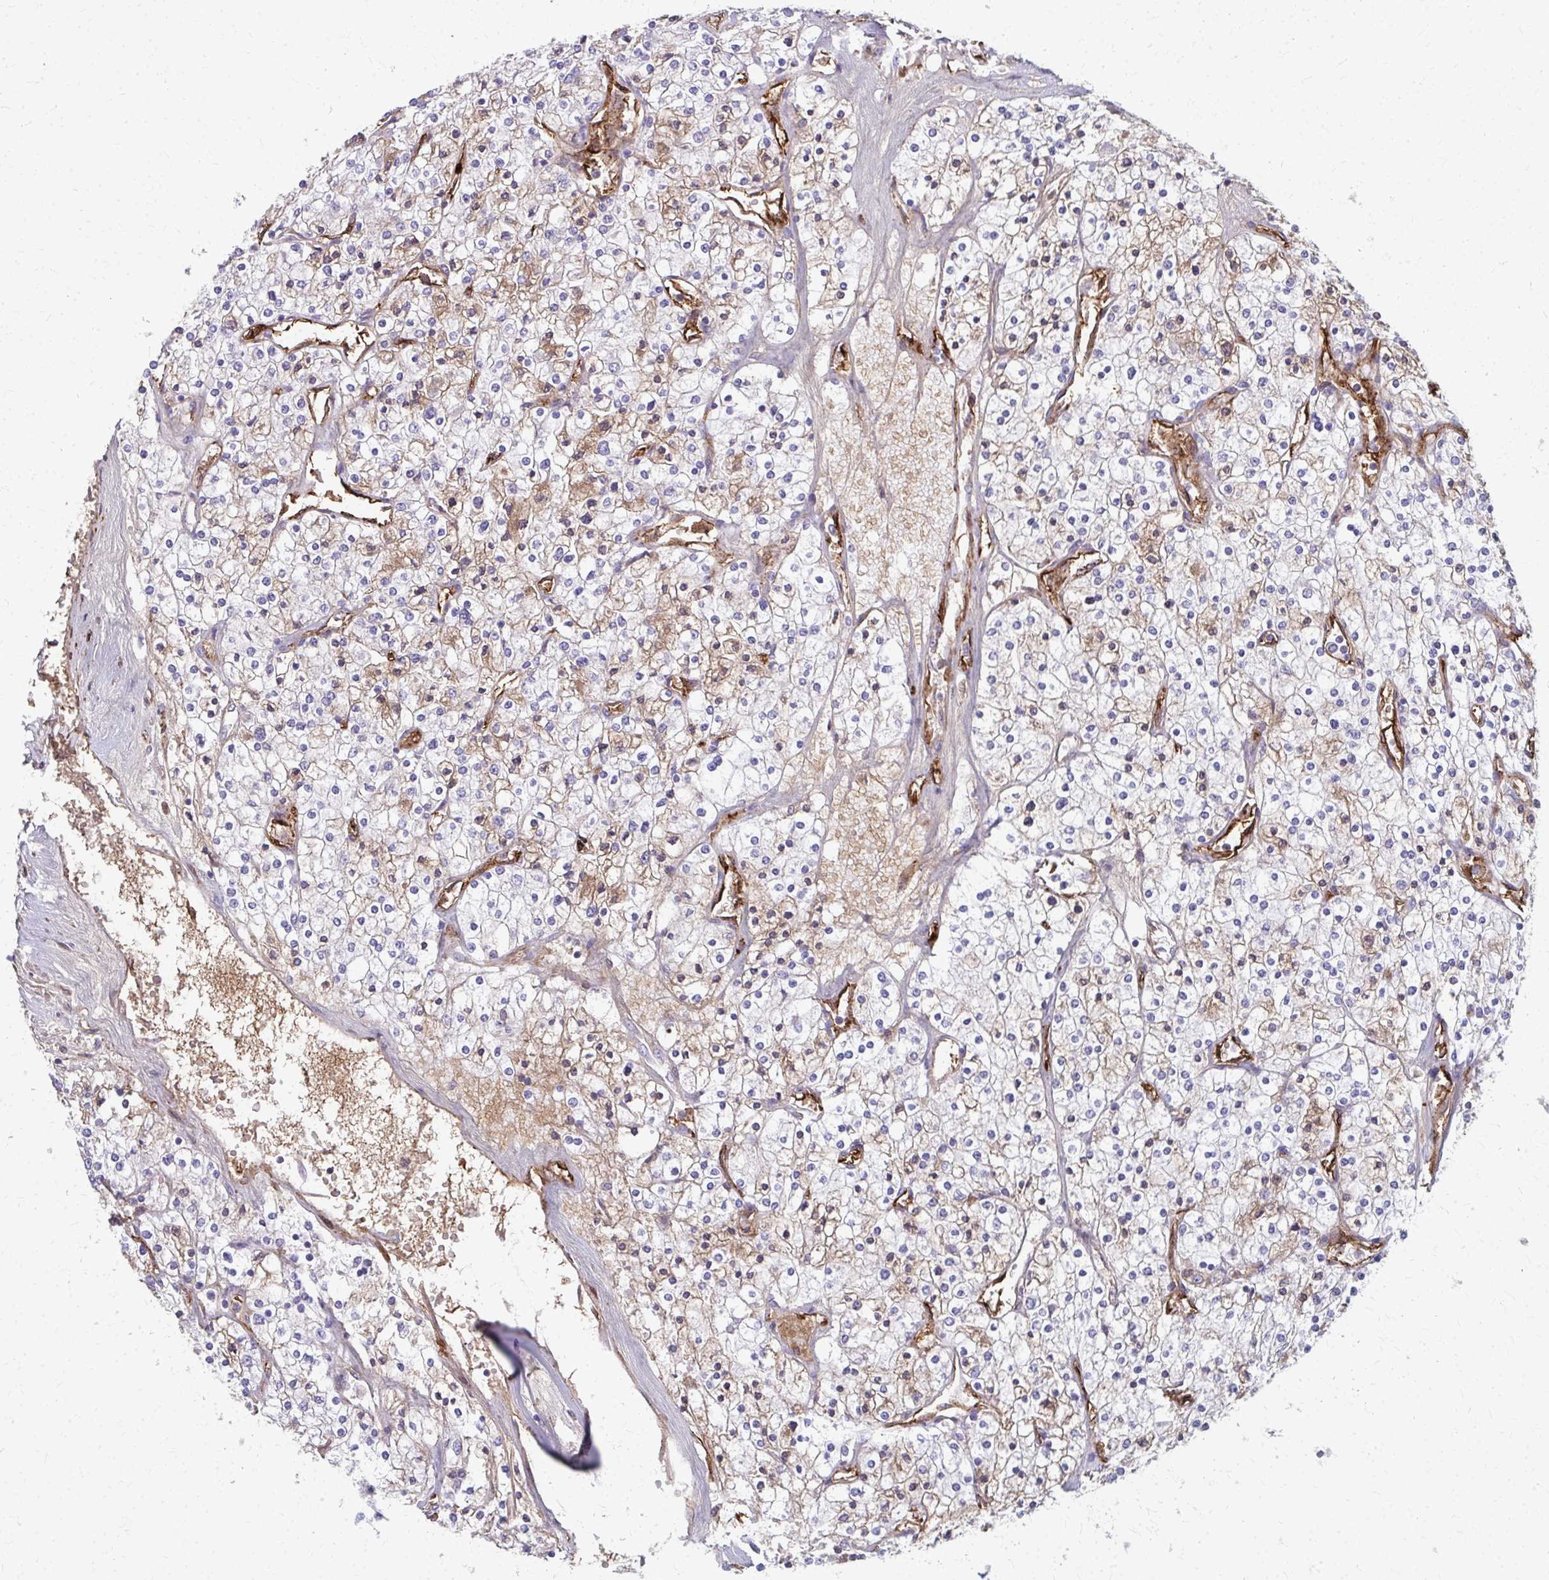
{"staining": {"intensity": "weak", "quantity": "<25%", "location": "cytoplasmic/membranous"}, "tissue": "renal cancer", "cell_type": "Tumor cells", "image_type": "cancer", "snomed": [{"axis": "morphology", "description": "Adenocarcinoma, NOS"}, {"axis": "topography", "description": "Kidney"}], "caption": "Human renal adenocarcinoma stained for a protein using immunohistochemistry displays no staining in tumor cells.", "gene": "ADIPOQ", "patient": {"sex": "male", "age": 80}}